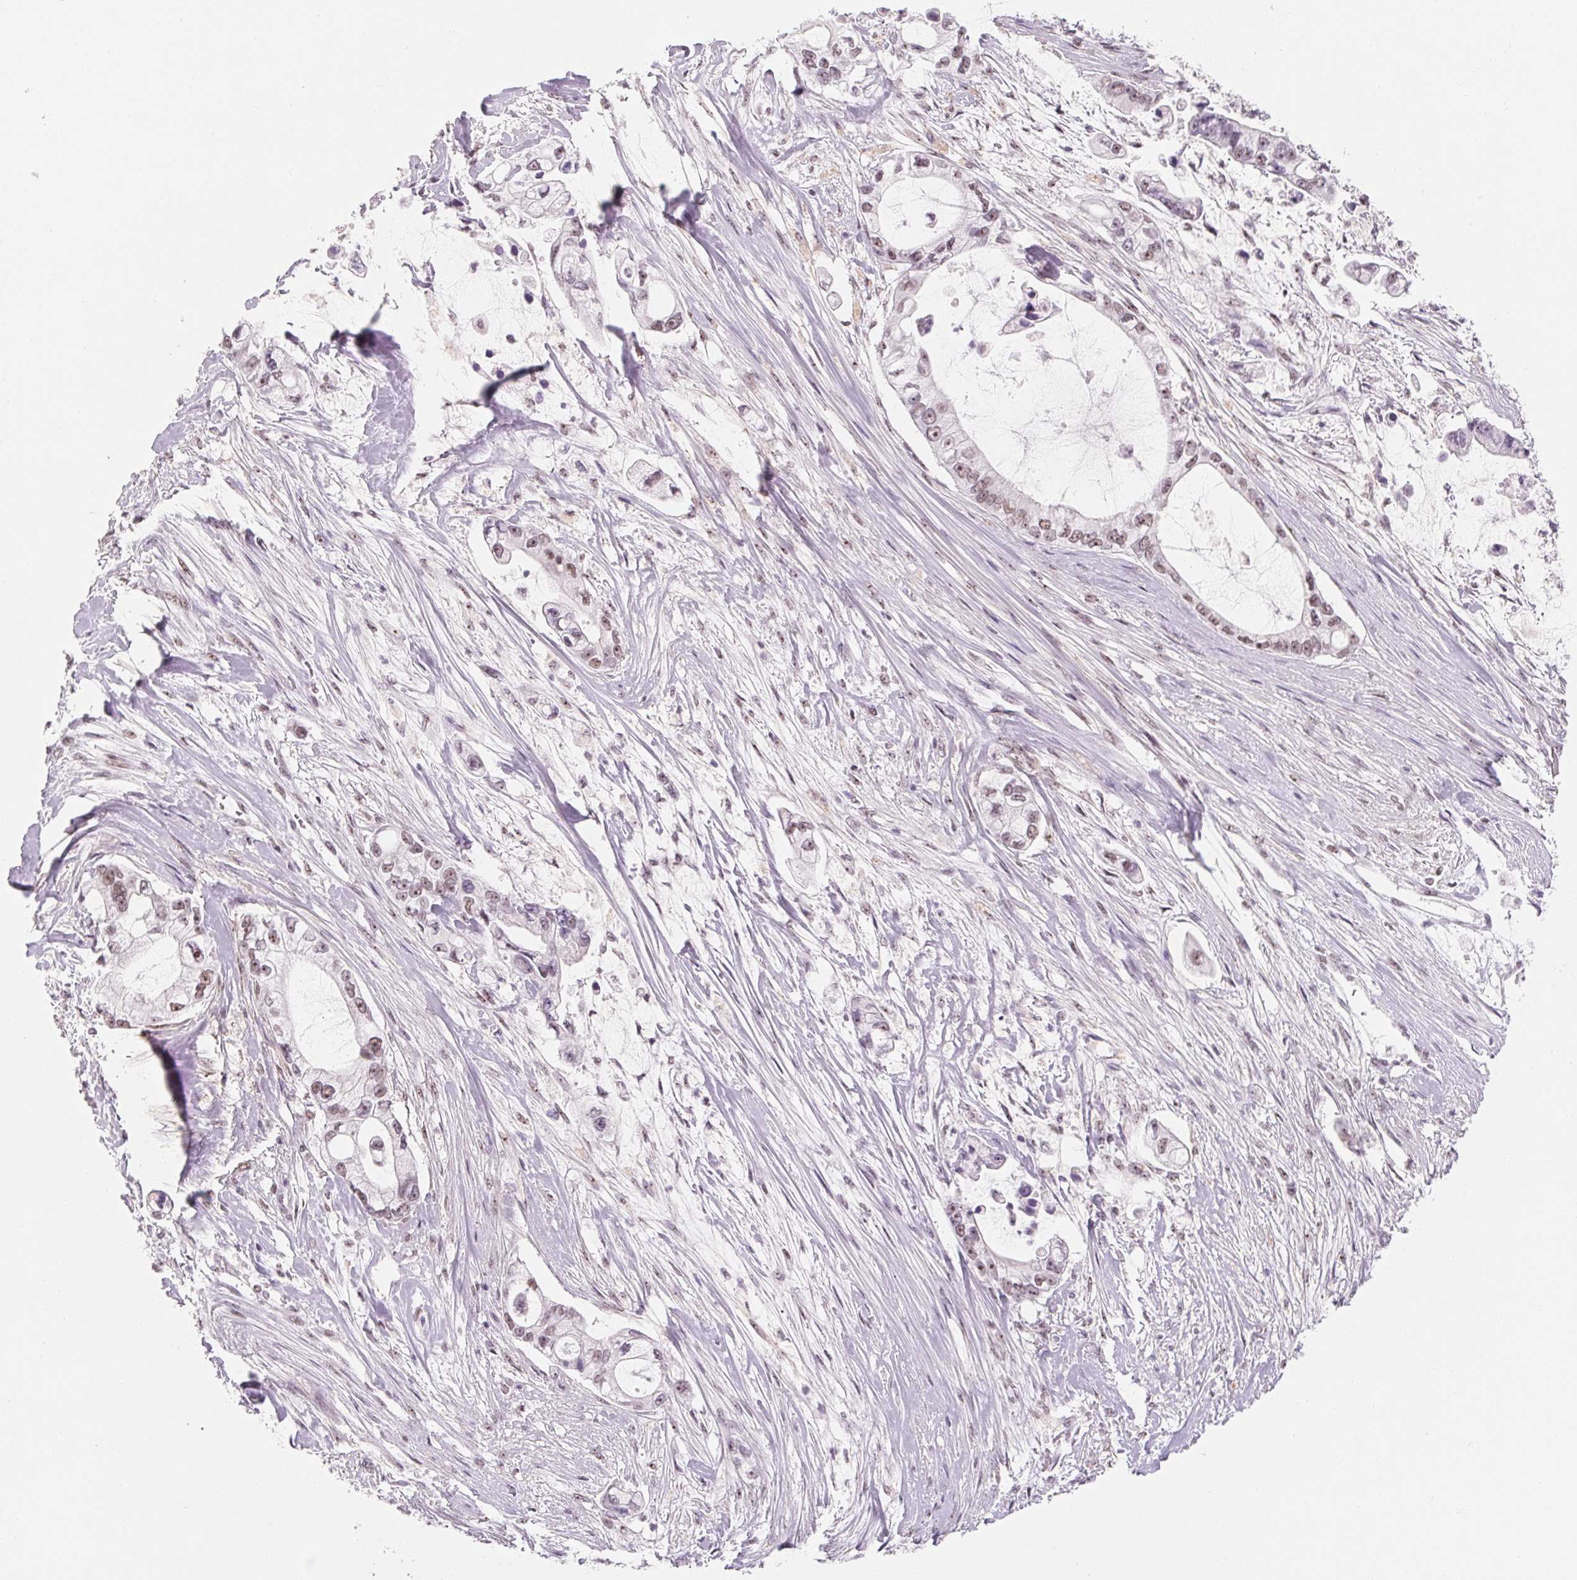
{"staining": {"intensity": "weak", "quantity": ">75%", "location": "nuclear"}, "tissue": "pancreatic cancer", "cell_type": "Tumor cells", "image_type": "cancer", "snomed": [{"axis": "morphology", "description": "Adenocarcinoma, NOS"}, {"axis": "topography", "description": "Pancreas"}], "caption": "Pancreatic cancer (adenocarcinoma) was stained to show a protein in brown. There is low levels of weak nuclear positivity in approximately >75% of tumor cells.", "gene": "ZIC4", "patient": {"sex": "female", "age": 69}}